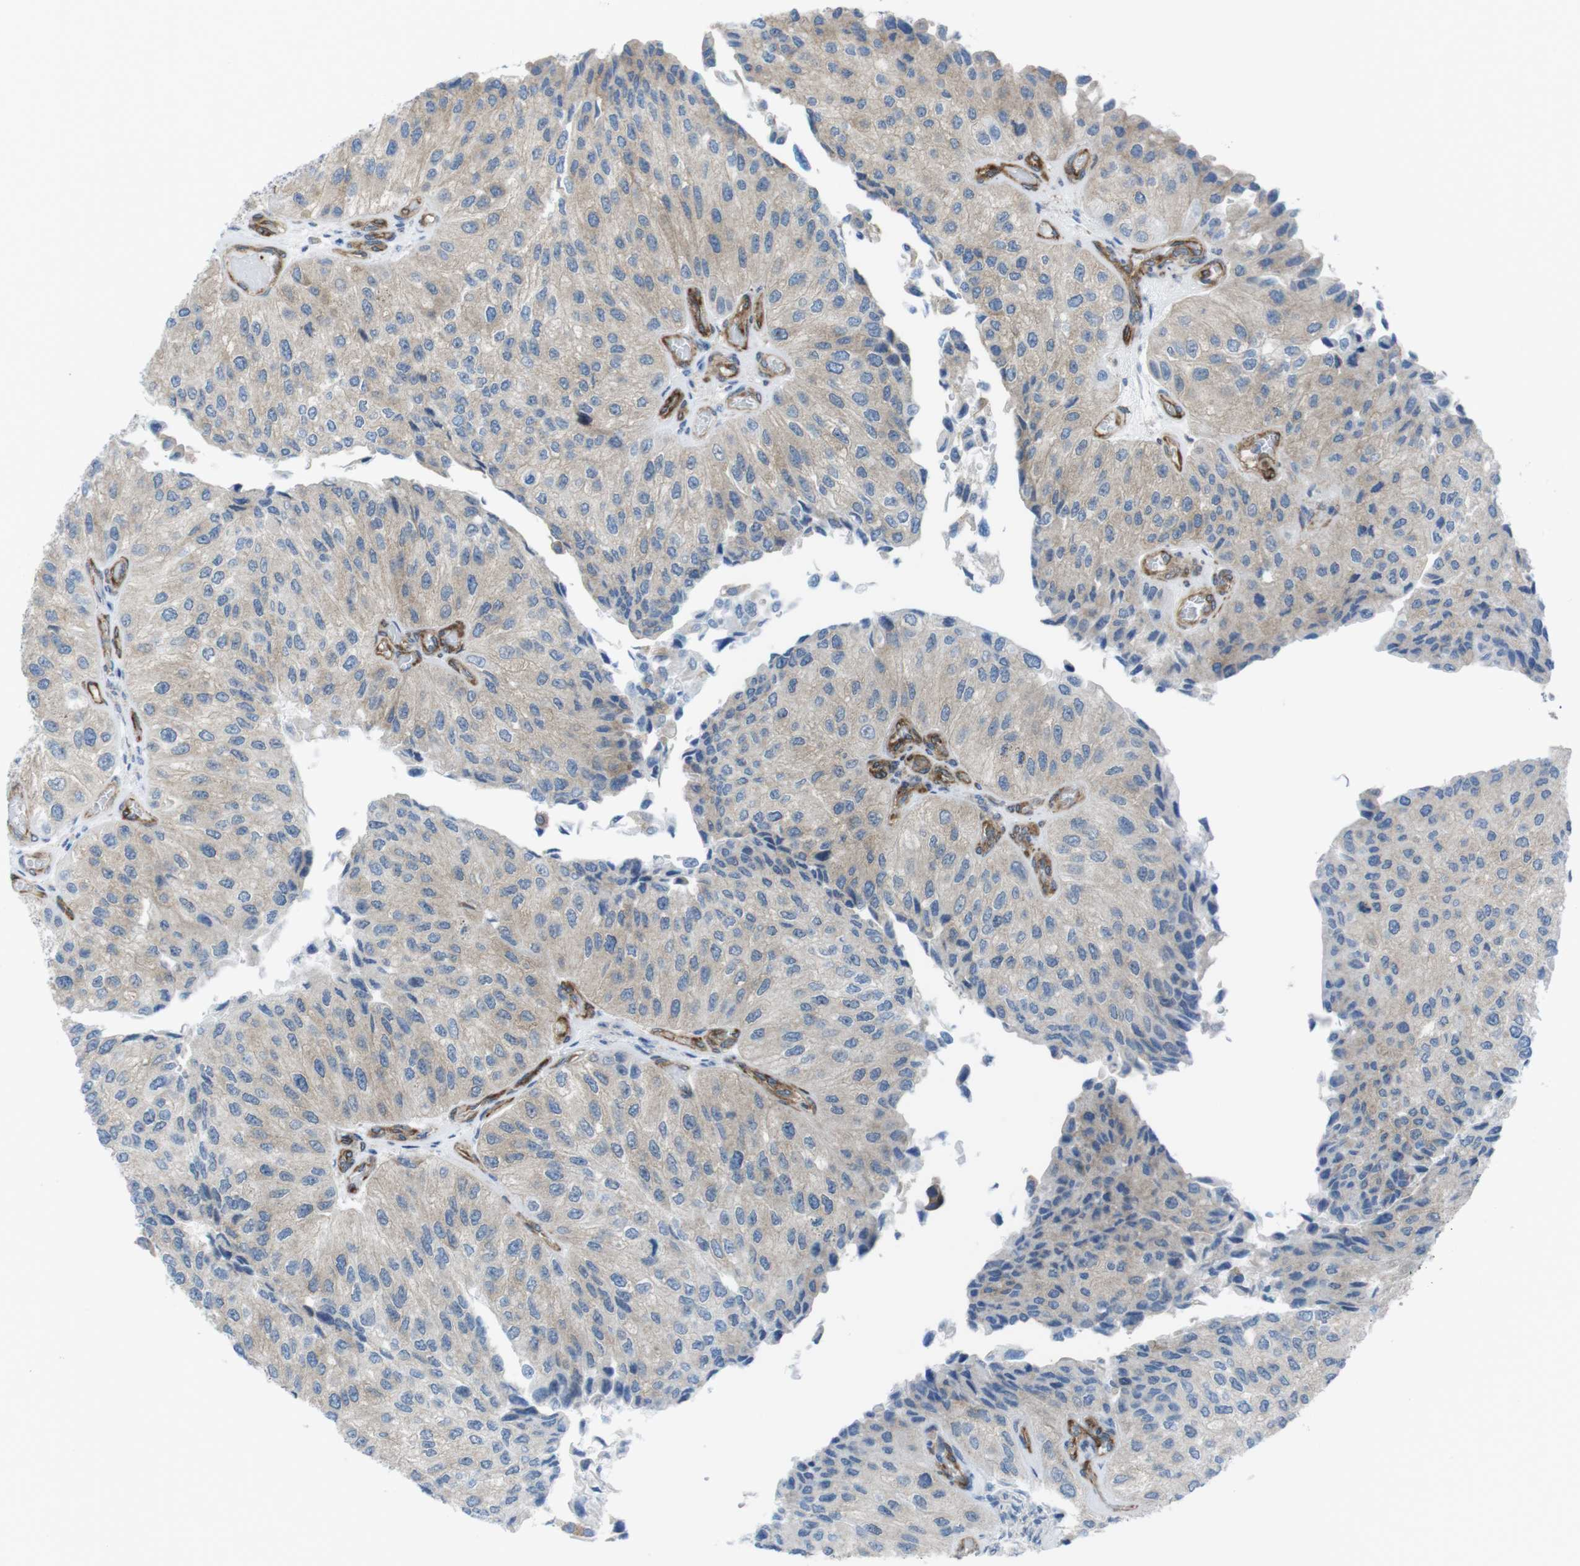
{"staining": {"intensity": "weak", "quantity": "<25%", "location": "cytoplasmic/membranous"}, "tissue": "urothelial cancer", "cell_type": "Tumor cells", "image_type": "cancer", "snomed": [{"axis": "morphology", "description": "Urothelial carcinoma, High grade"}, {"axis": "topography", "description": "Kidney"}, {"axis": "topography", "description": "Urinary bladder"}], "caption": "A high-resolution micrograph shows immunohistochemistry (IHC) staining of urothelial cancer, which shows no significant positivity in tumor cells.", "gene": "DIAPH2", "patient": {"sex": "male", "age": 77}}